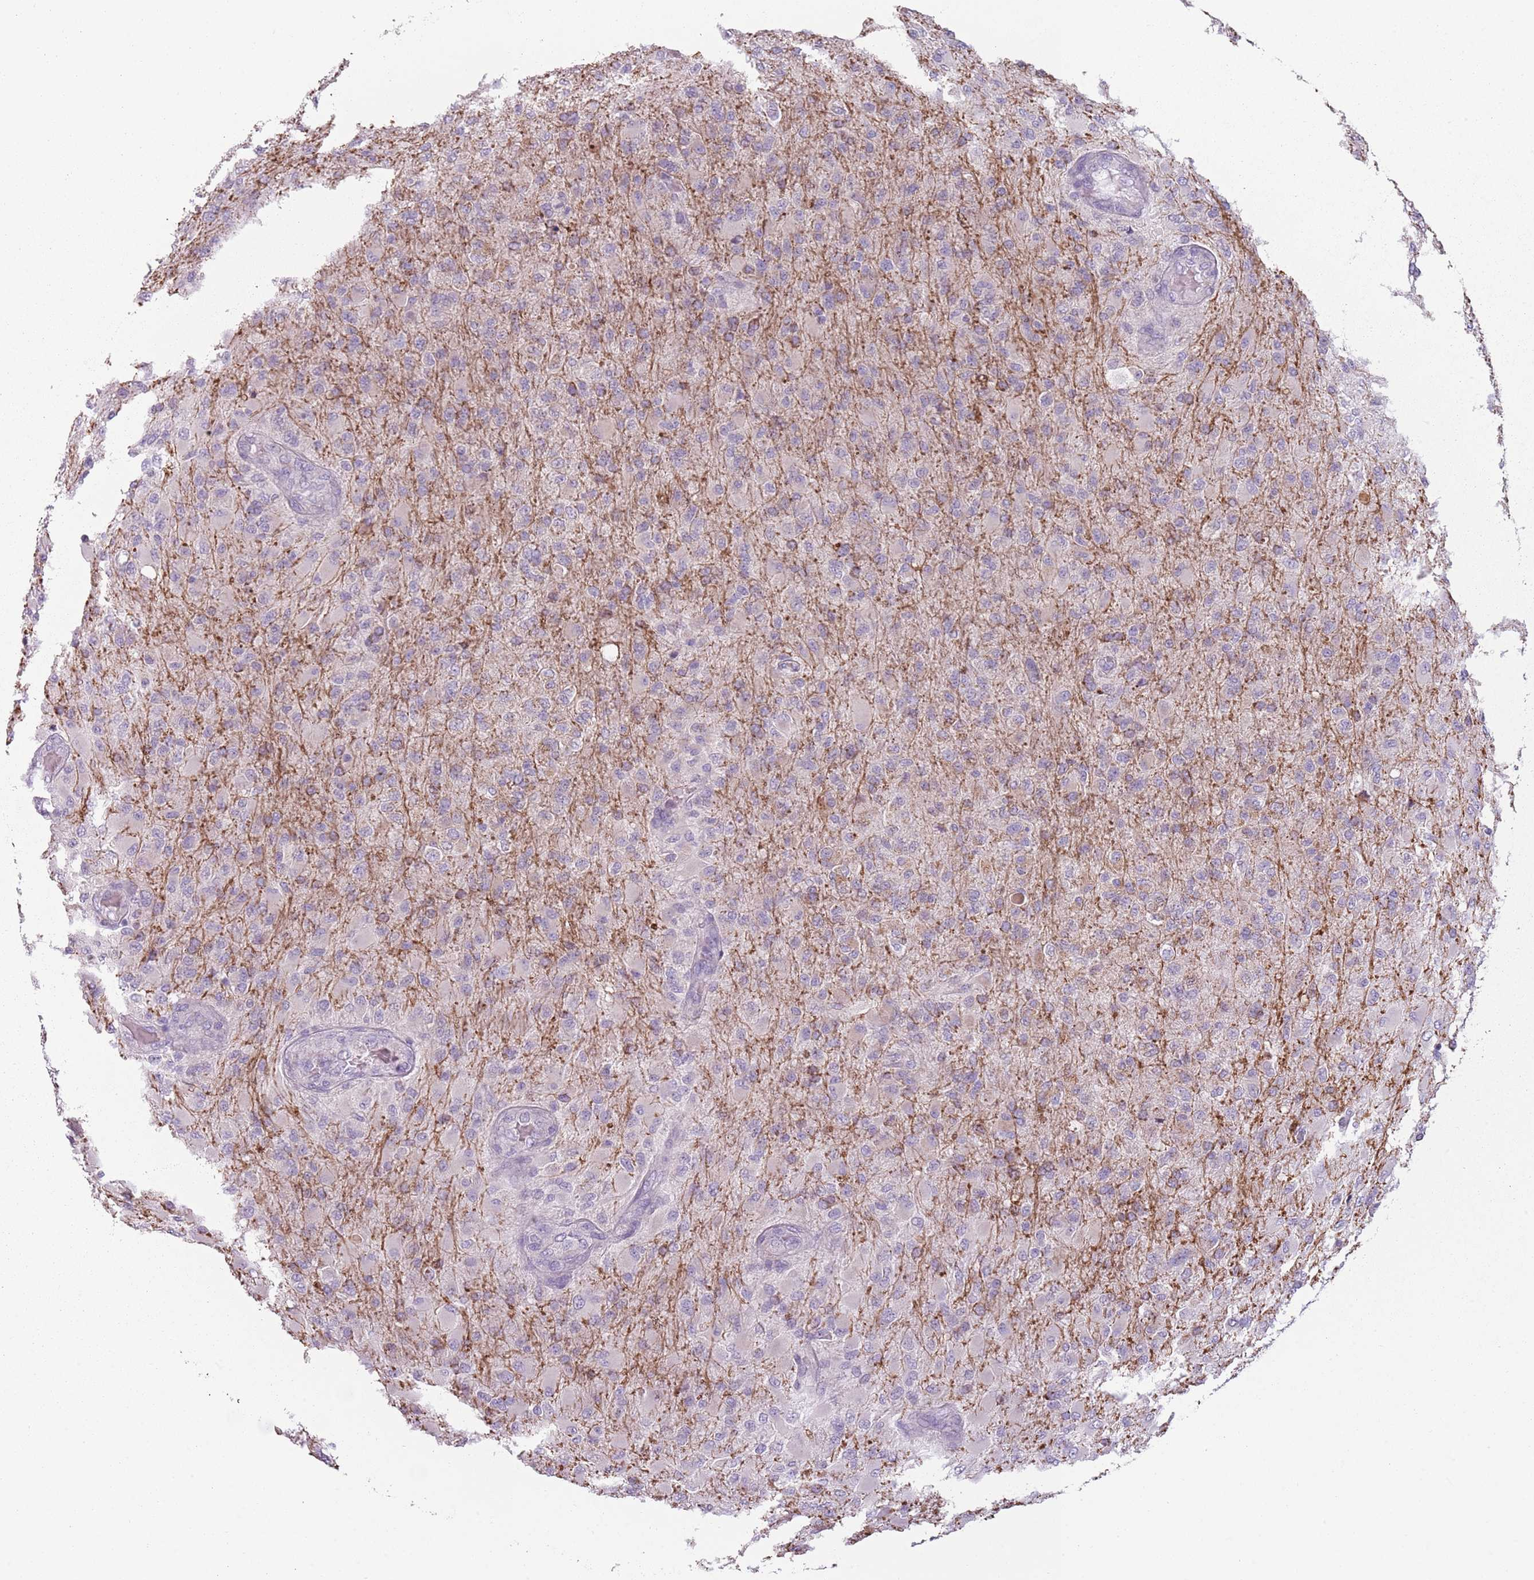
{"staining": {"intensity": "negative", "quantity": "none", "location": "none"}, "tissue": "glioma", "cell_type": "Tumor cells", "image_type": "cancer", "snomed": [{"axis": "morphology", "description": "Glioma, malignant, Low grade"}, {"axis": "topography", "description": "Brain"}], "caption": "Immunohistochemistry (IHC) photomicrograph of low-grade glioma (malignant) stained for a protein (brown), which demonstrates no expression in tumor cells.", "gene": "MEGF8", "patient": {"sex": "male", "age": 65}}